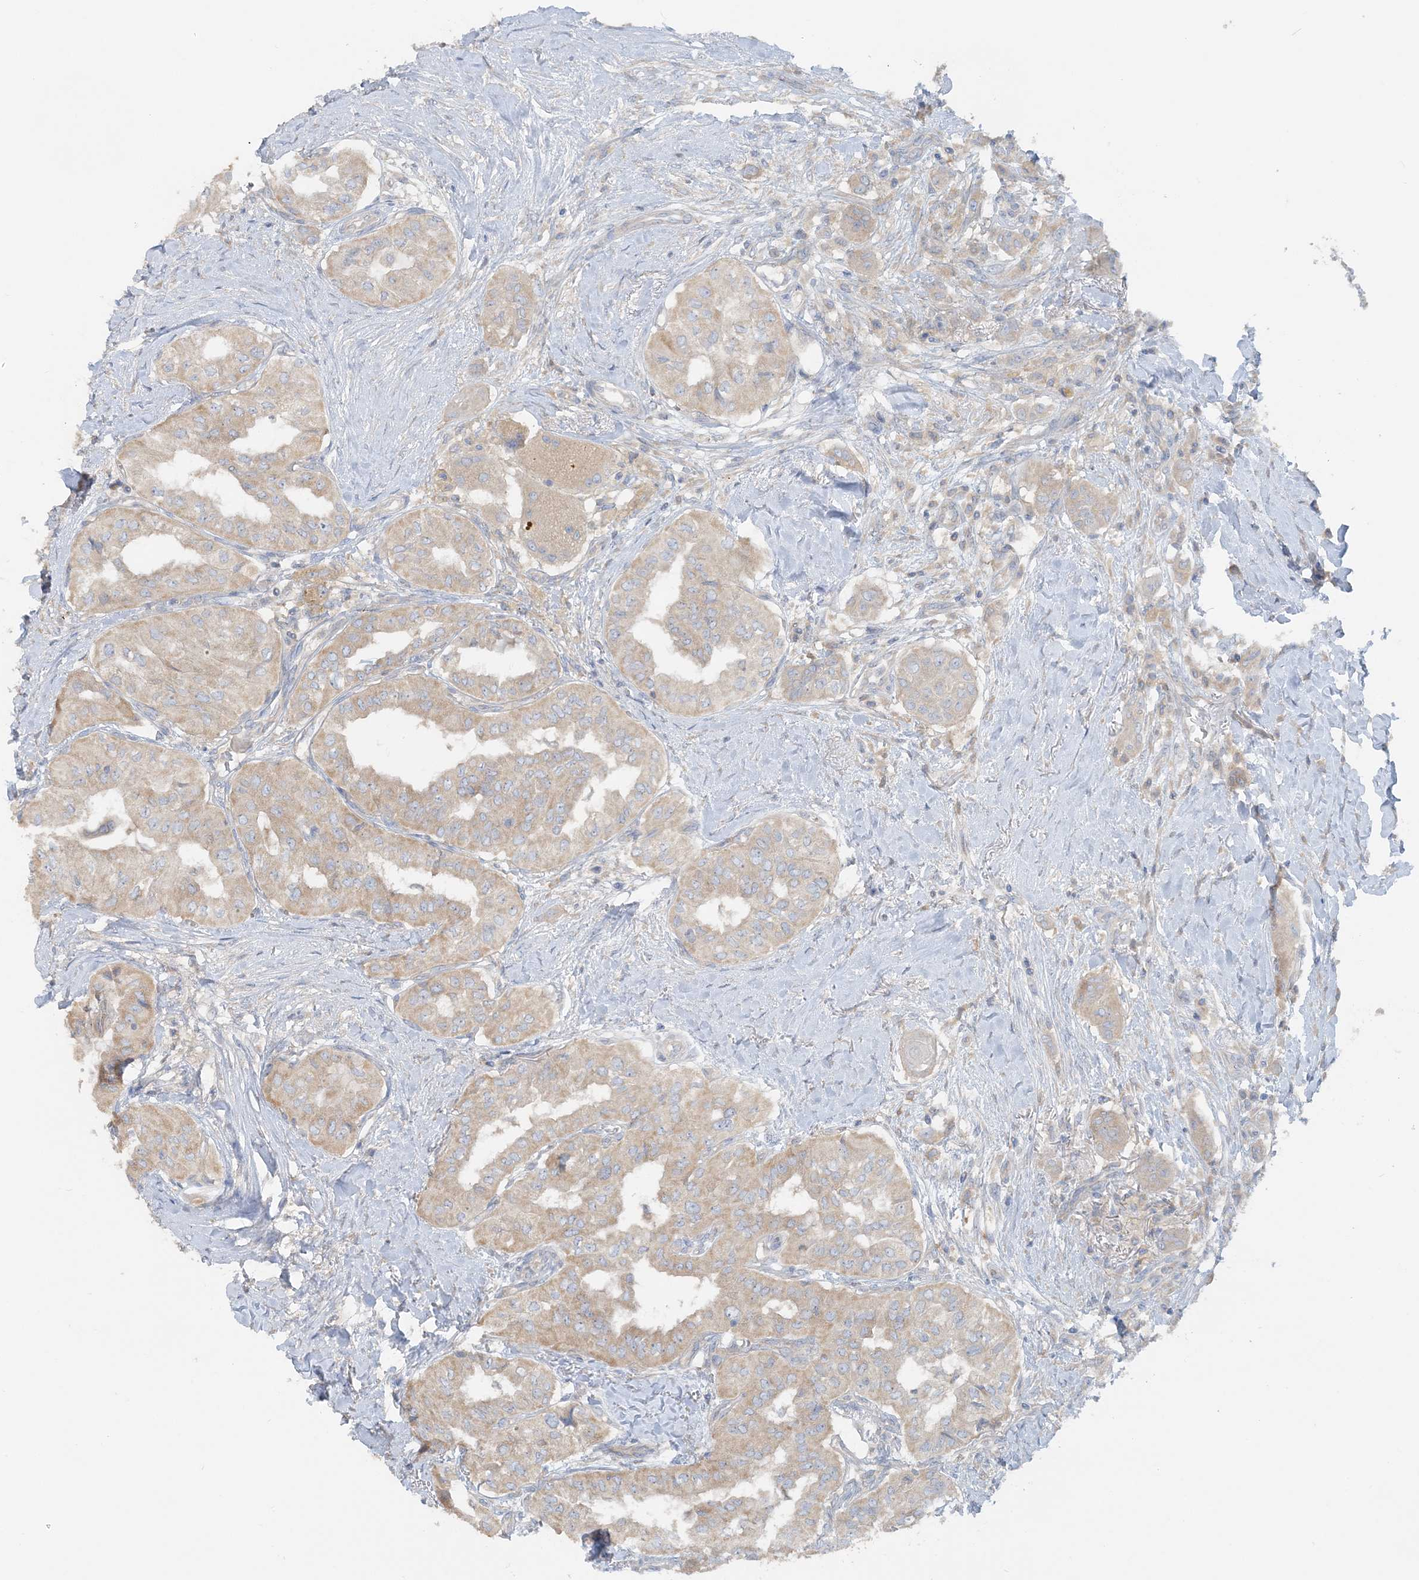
{"staining": {"intensity": "weak", "quantity": ">75%", "location": "cytoplasmic/membranous"}, "tissue": "thyroid cancer", "cell_type": "Tumor cells", "image_type": "cancer", "snomed": [{"axis": "morphology", "description": "Papillary adenocarcinoma, NOS"}, {"axis": "topography", "description": "Thyroid gland"}], "caption": "A brown stain labels weak cytoplasmic/membranous positivity of a protein in human thyroid cancer tumor cells. (DAB (3,3'-diaminobenzidine) IHC, brown staining for protein, blue staining for nuclei).", "gene": "TBC1D5", "patient": {"sex": "female", "age": 59}}